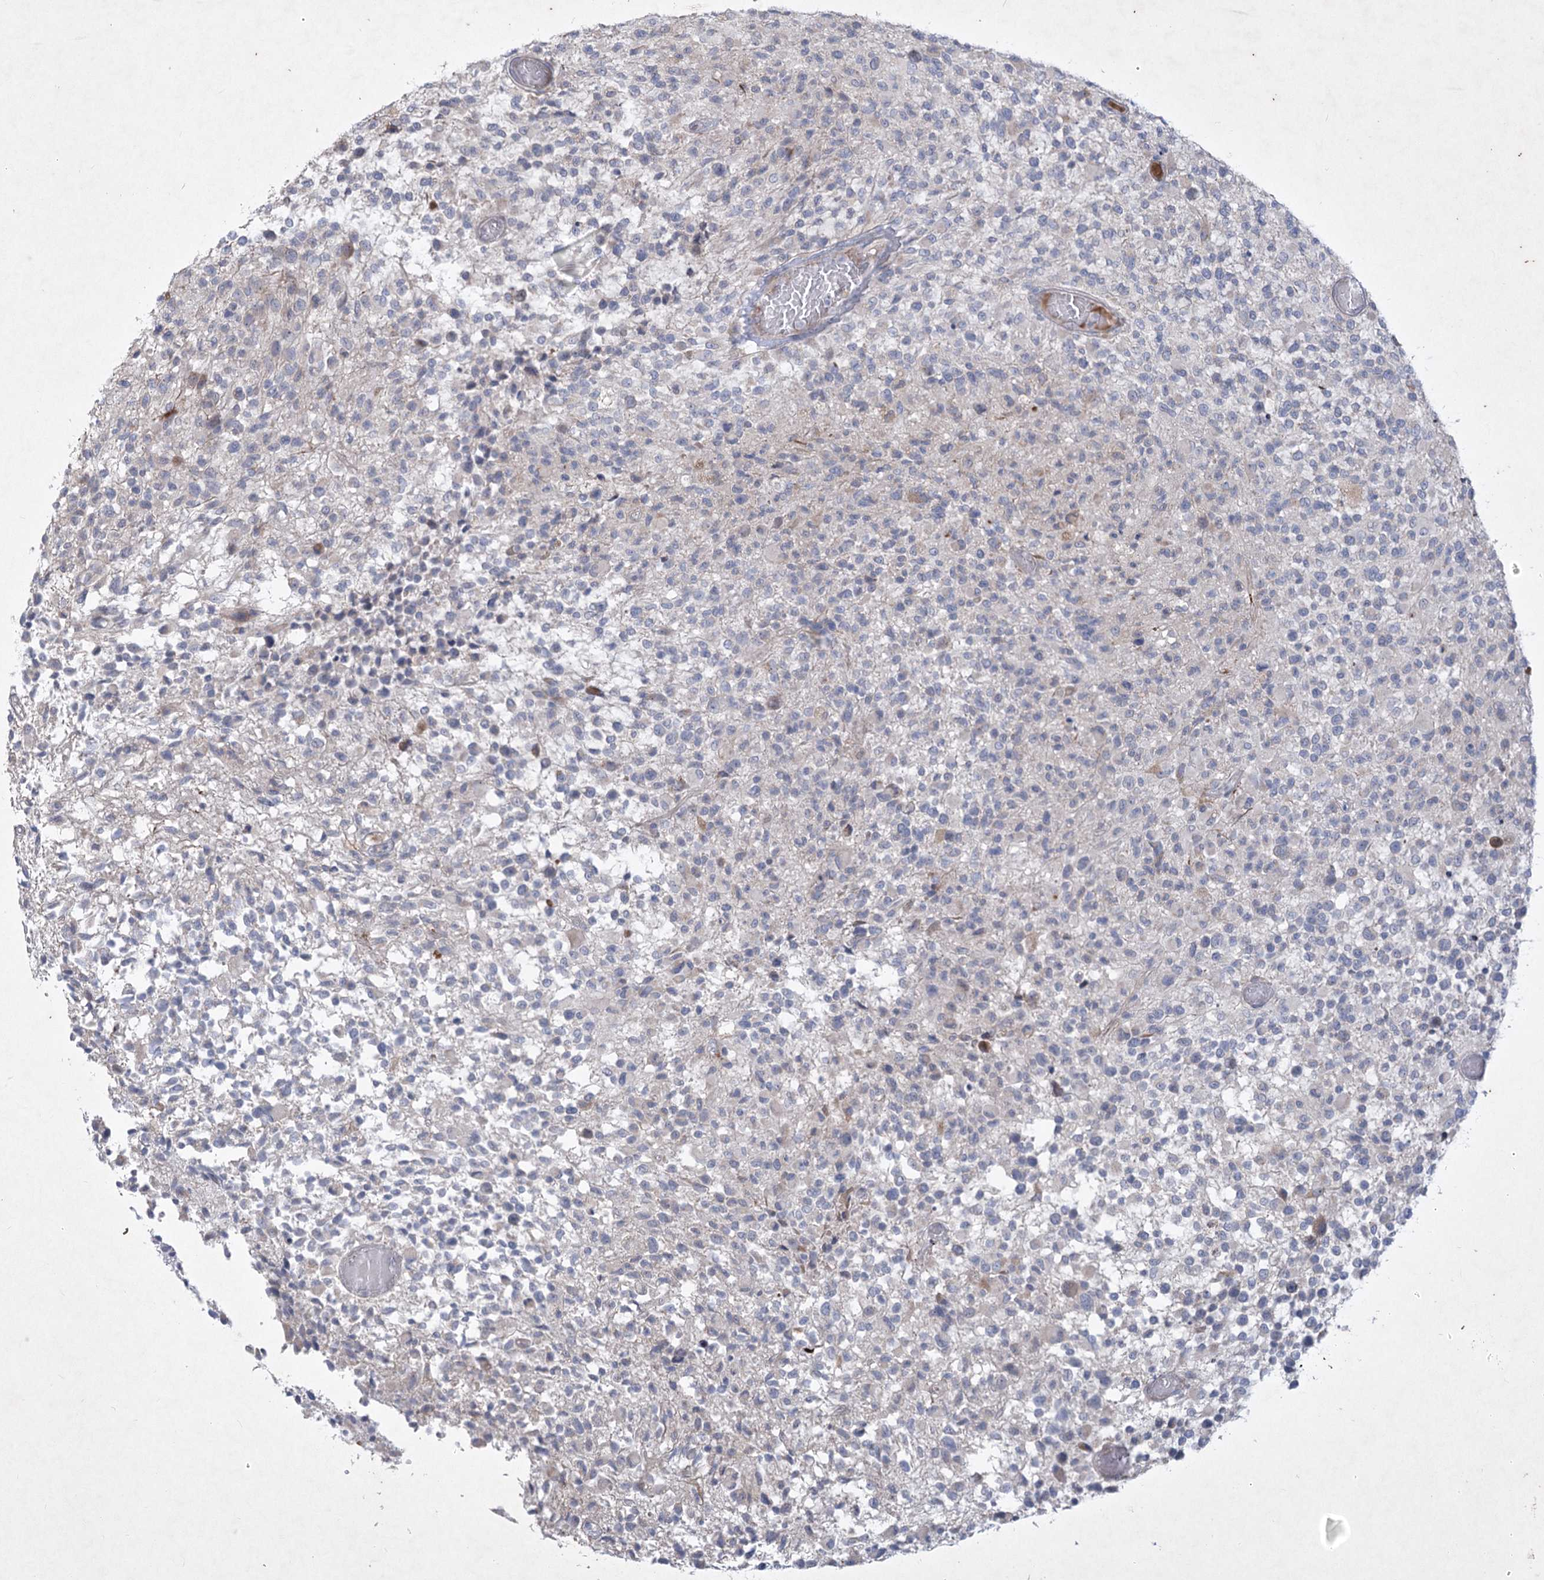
{"staining": {"intensity": "negative", "quantity": "none", "location": "none"}, "tissue": "glioma", "cell_type": "Tumor cells", "image_type": "cancer", "snomed": [{"axis": "morphology", "description": "Glioma, malignant, High grade"}, {"axis": "morphology", "description": "Glioblastoma, NOS"}, {"axis": "topography", "description": "Brain"}], "caption": "Immunohistochemistry histopathology image of neoplastic tissue: human glioma stained with DAB (3,3'-diaminobenzidine) displays no significant protein positivity in tumor cells. (DAB (3,3'-diaminobenzidine) immunohistochemistry visualized using brightfield microscopy, high magnification).", "gene": "PLA2G12A", "patient": {"sex": "male", "age": 60}}